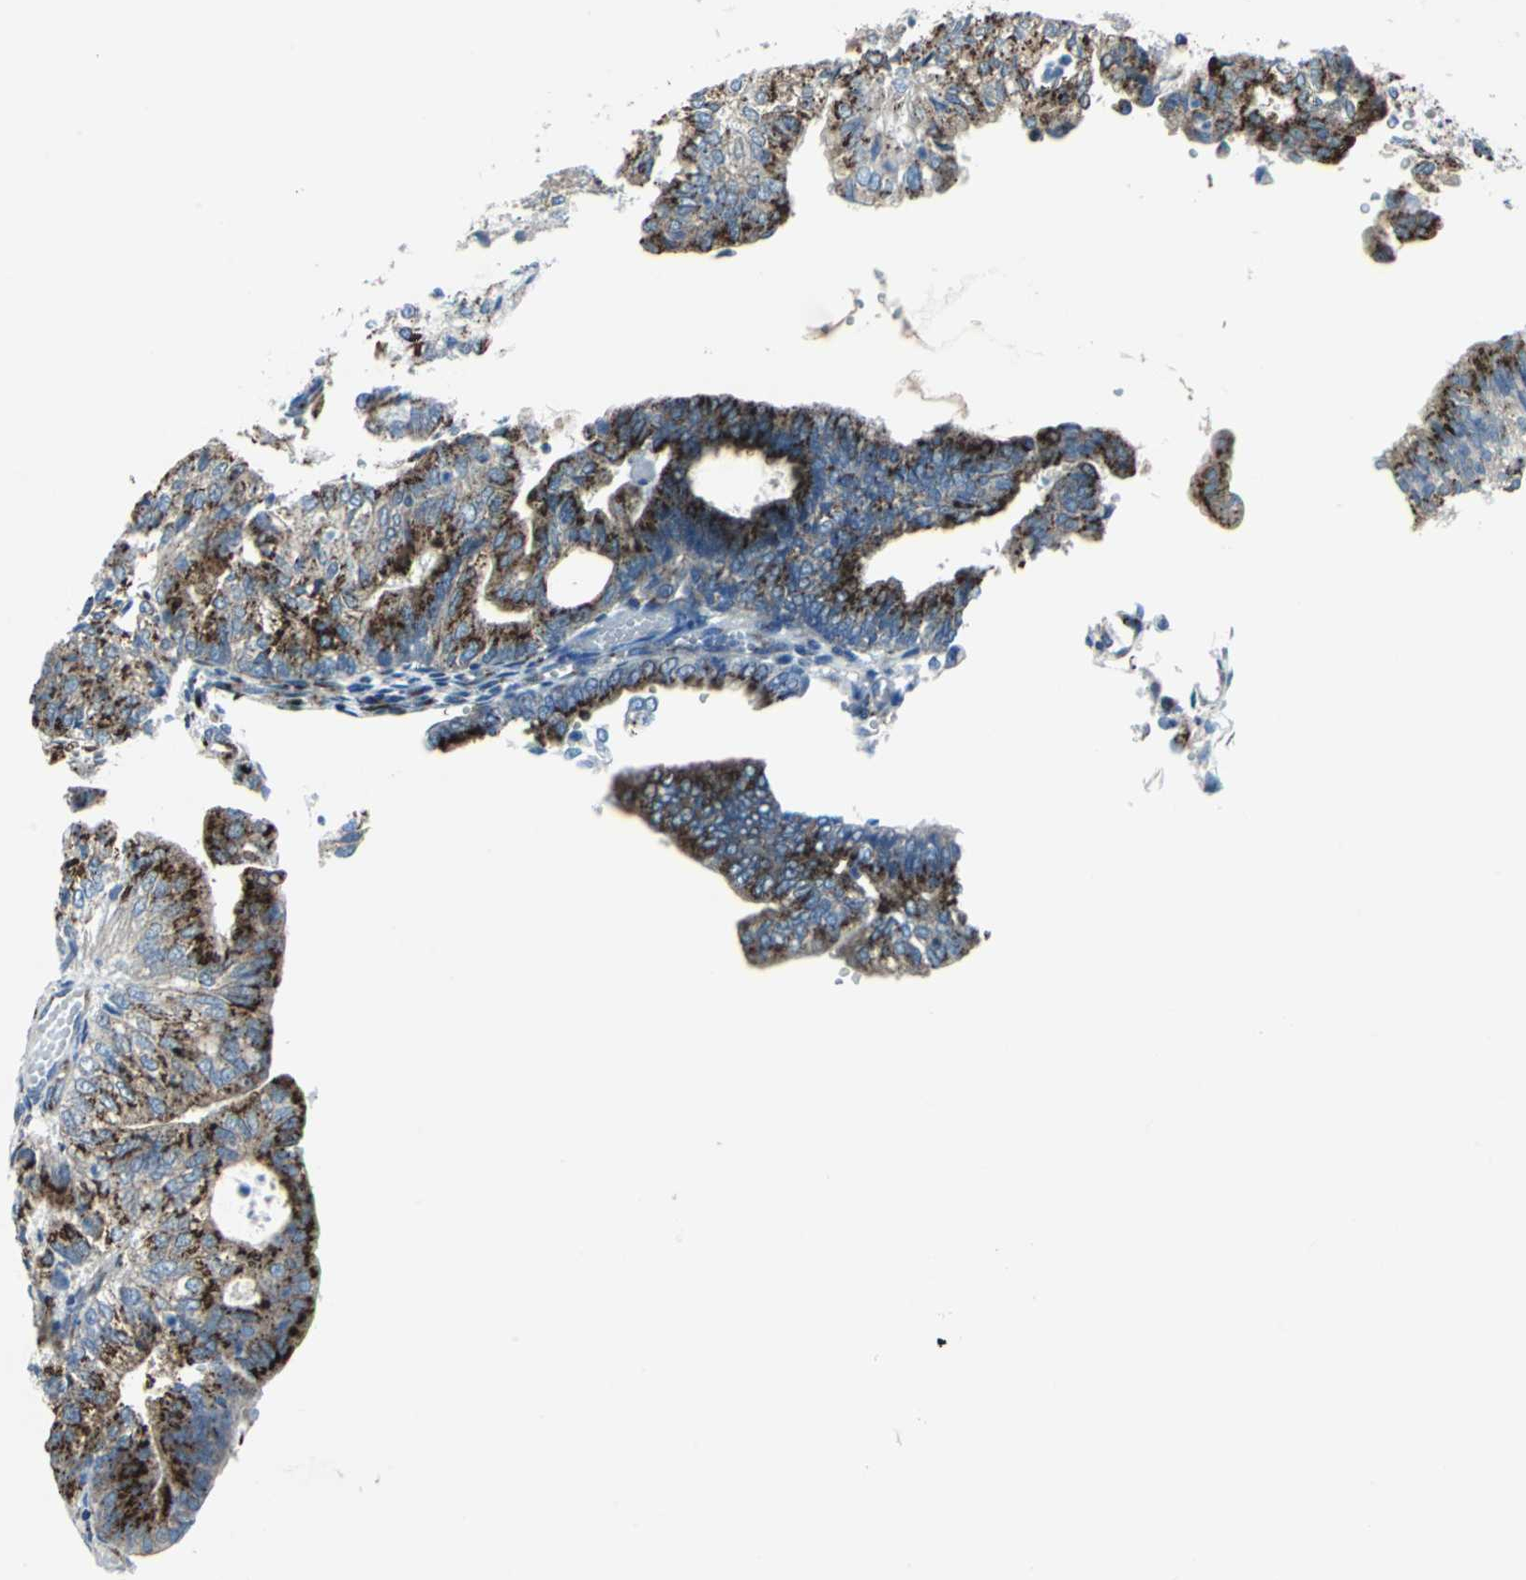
{"staining": {"intensity": "strong", "quantity": "25%-75%", "location": "cytoplasmic/membranous"}, "tissue": "endometrial cancer", "cell_type": "Tumor cells", "image_type": "cancer", "snomed": [{"axis": "morphology", "description": "Adenocarcinoma, NOS"}, {"axis": "topography", "description": "Endometrium"}], "caption": "Protein staining by immunohistochemistry exhibits strong cytoplasmic/membranous positivity in approximately 25%-75% of tumor cells in adenocarcinoma (endometrial).", "gene": "GPR3", "patient": {"sex": "female", "age": 59}}